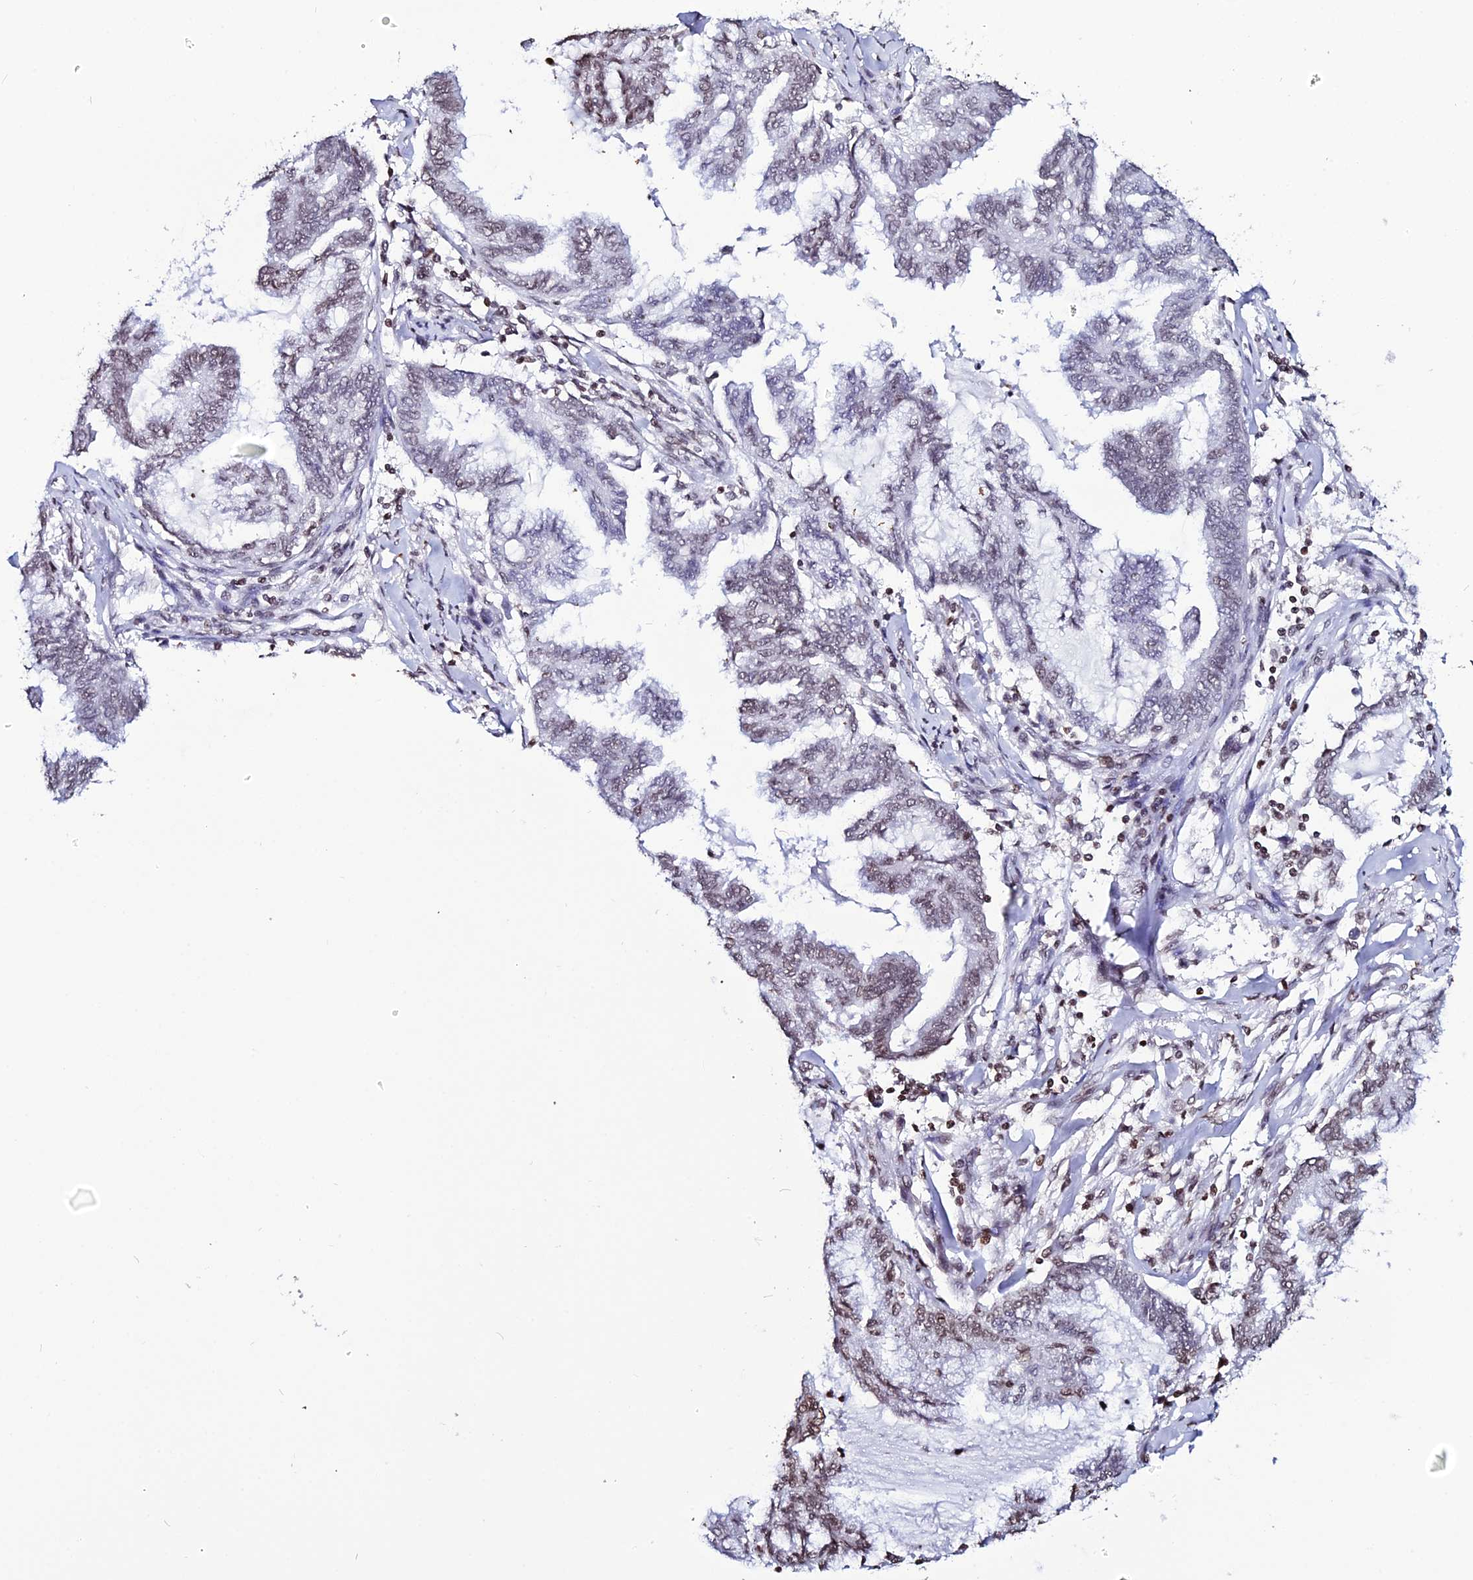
{"staining": {"intensity": "moderate", "quantity": ">75%", "location": "nuclear"}, "tissue": "endometrial cancer", "cell_type": "Tumor cells", "image_type": "cancer", "snomed": [{"axis": "morphology", "description": "Adenocarcinoma, NOS"}, {"axis": "topography", "description": "Endometrium"}], "caption": "Endometrial adenocarcinoma tissue reveals moderate nuclear expression in about >75% of tumor cells, visualized by immunohistochemistry.", "gene": "MACROH2A2", "patient": {"sex": "female", "age": 86}}